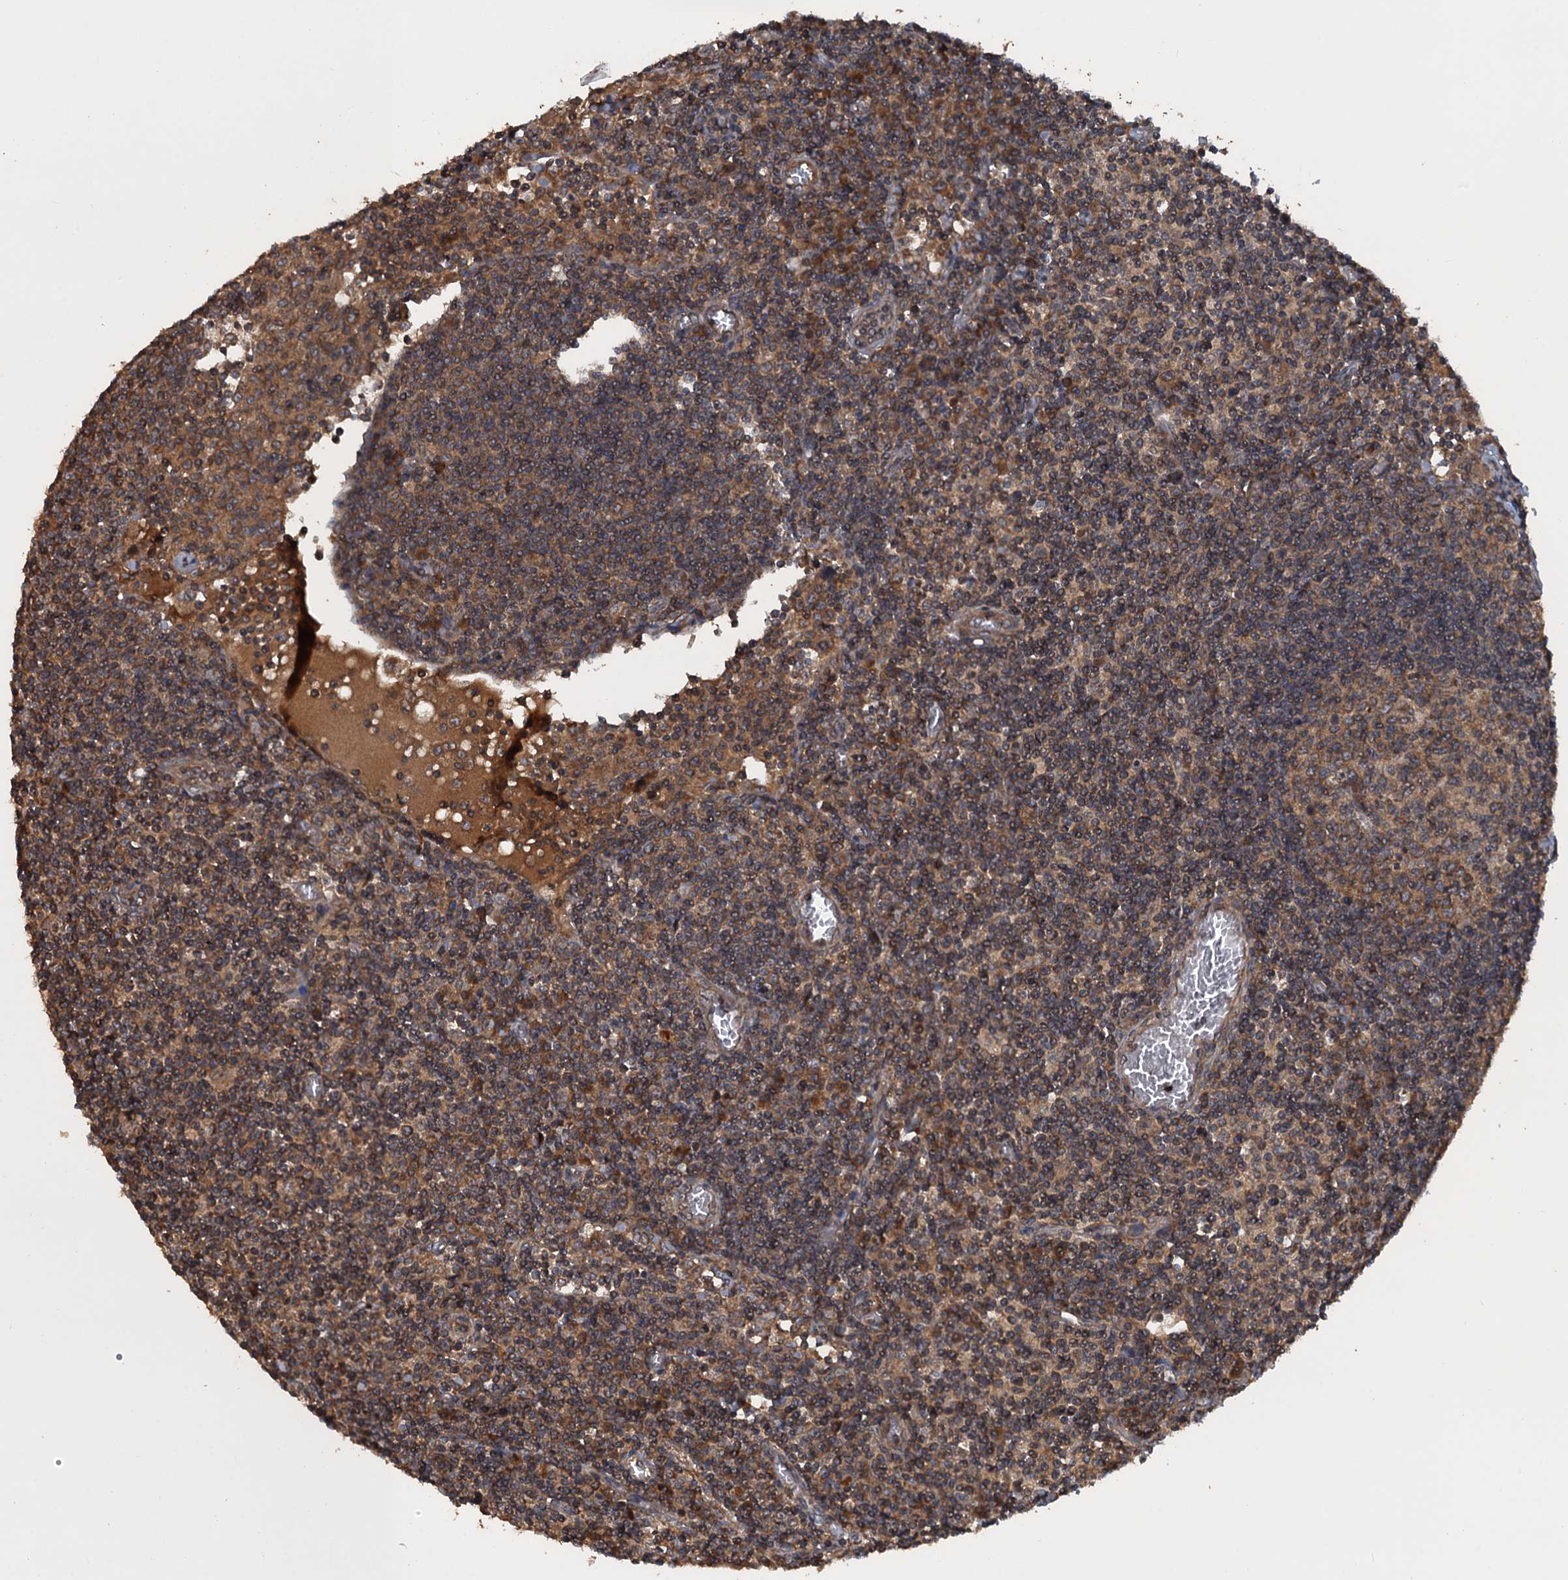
{"staining": {"intensity": "moderate", "quantity": "25%-75%", "location": "cytoplasmic/membranous"}, "tissue": "lymph node", "cell_type": "Germinal center cells", "image_type": "normal", "snomed": [{"axis": "morphology", "description": "Normal tissue, NOS"}, {"axis": "topography", "description": "Lymph node"}], "caption": "Brown immunohistochemical staining in normal lymph node demonstrates moderate cytoplasmic/membranous staining in approximately 25%-75% of germinal center cells.", "gene": "GLE1", "patient": {"sex": "female", "age": 55}}